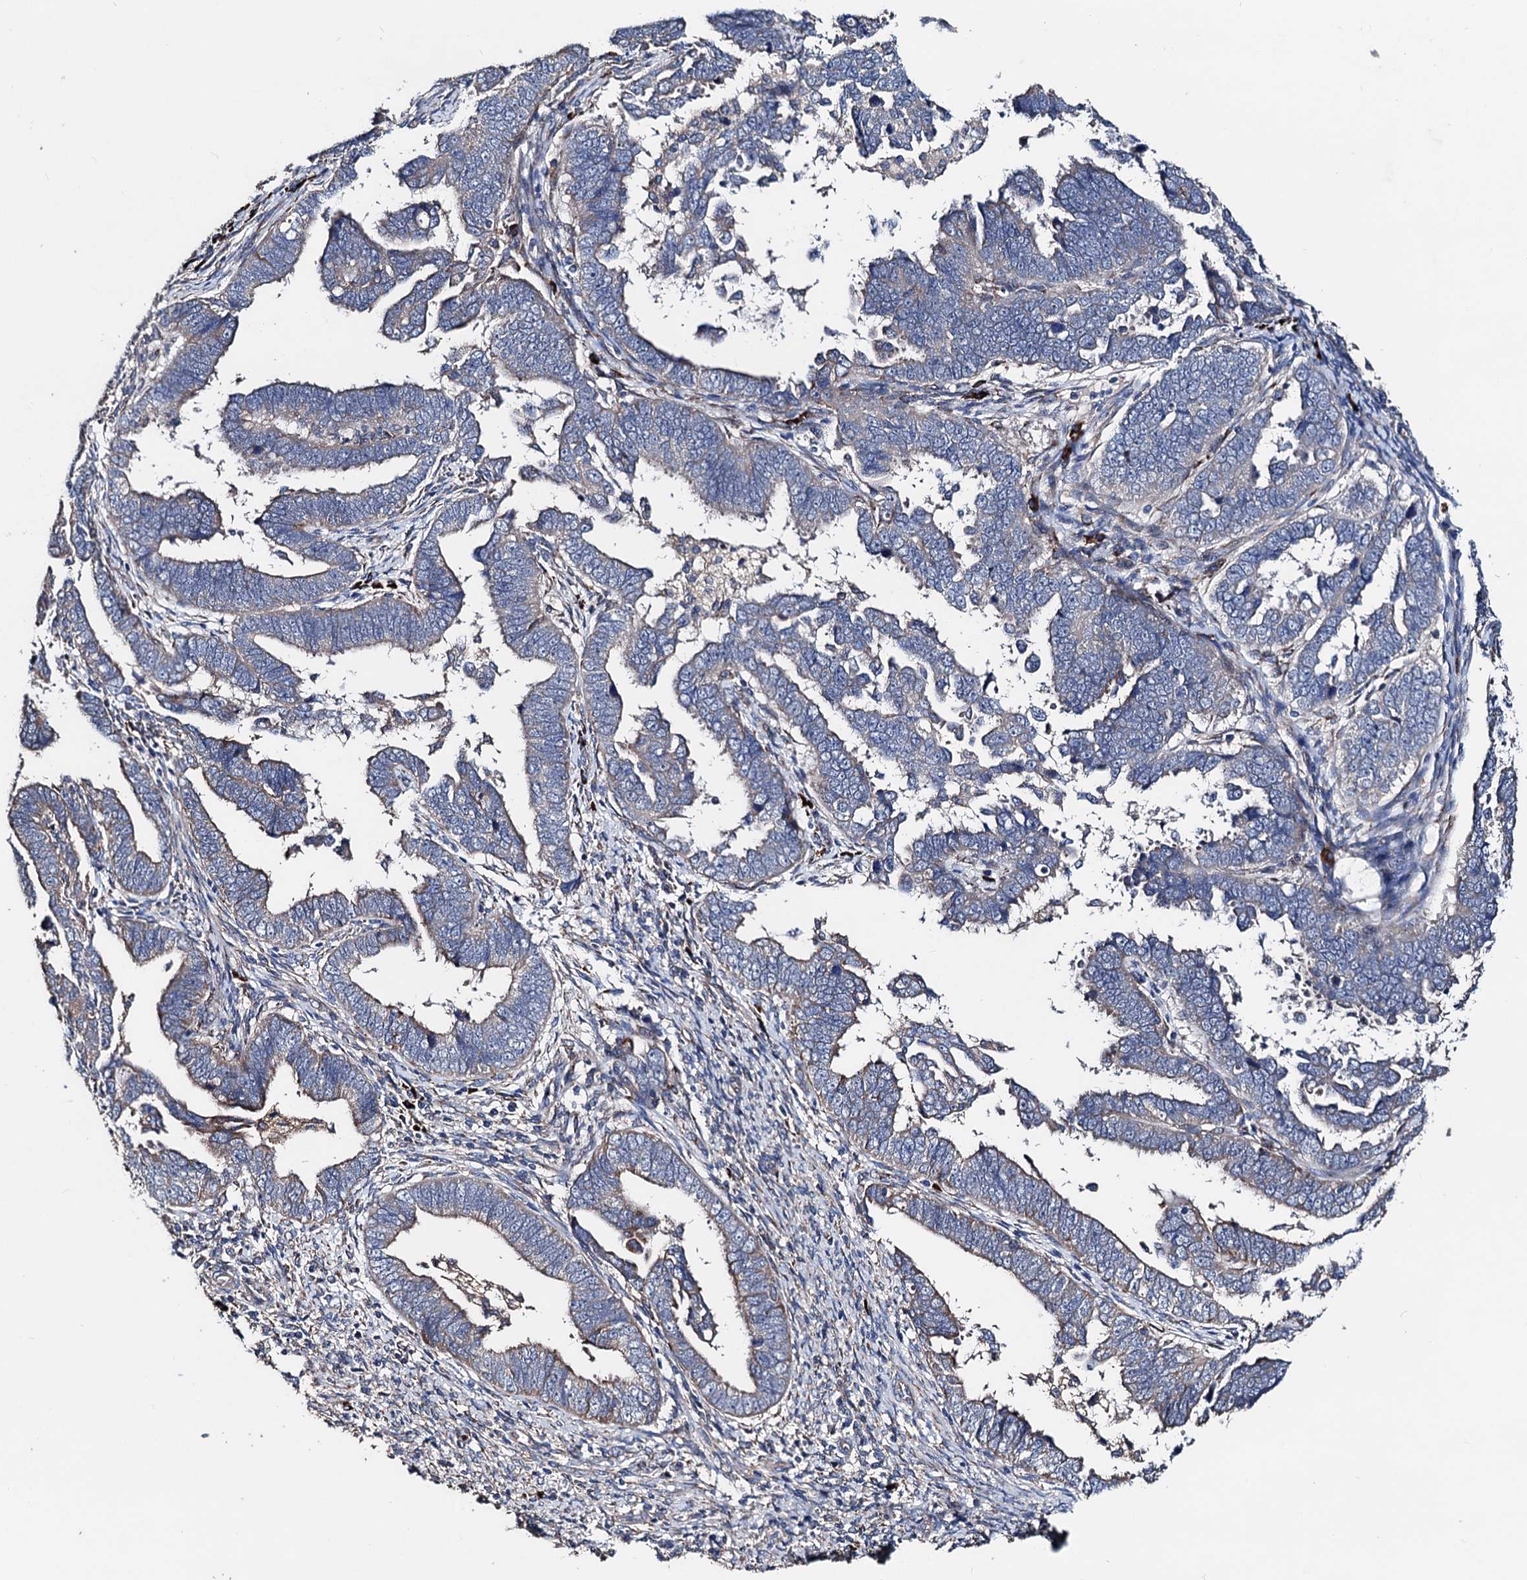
{"staining": {"intensity": "weak", "quantity": "<25%", "location": "cytoplasmic/membranous"}, "tissue": "endometrial cancer", "cell_type": "Tumor cells", "image_type": "cancer", "snomed": [{"axis": "morphology", "description": "Adenocarcinoma, NOS"}, {"axis": "topography", "description": "Endometrium"}], "caption": "Human endometrial cancer (adenocarcinoma) stained for a protein using immunohistochemistry displays no expression in tumor cells.", "gene": "AKAP11", "patient": {"sex": "female", "age": 75}}